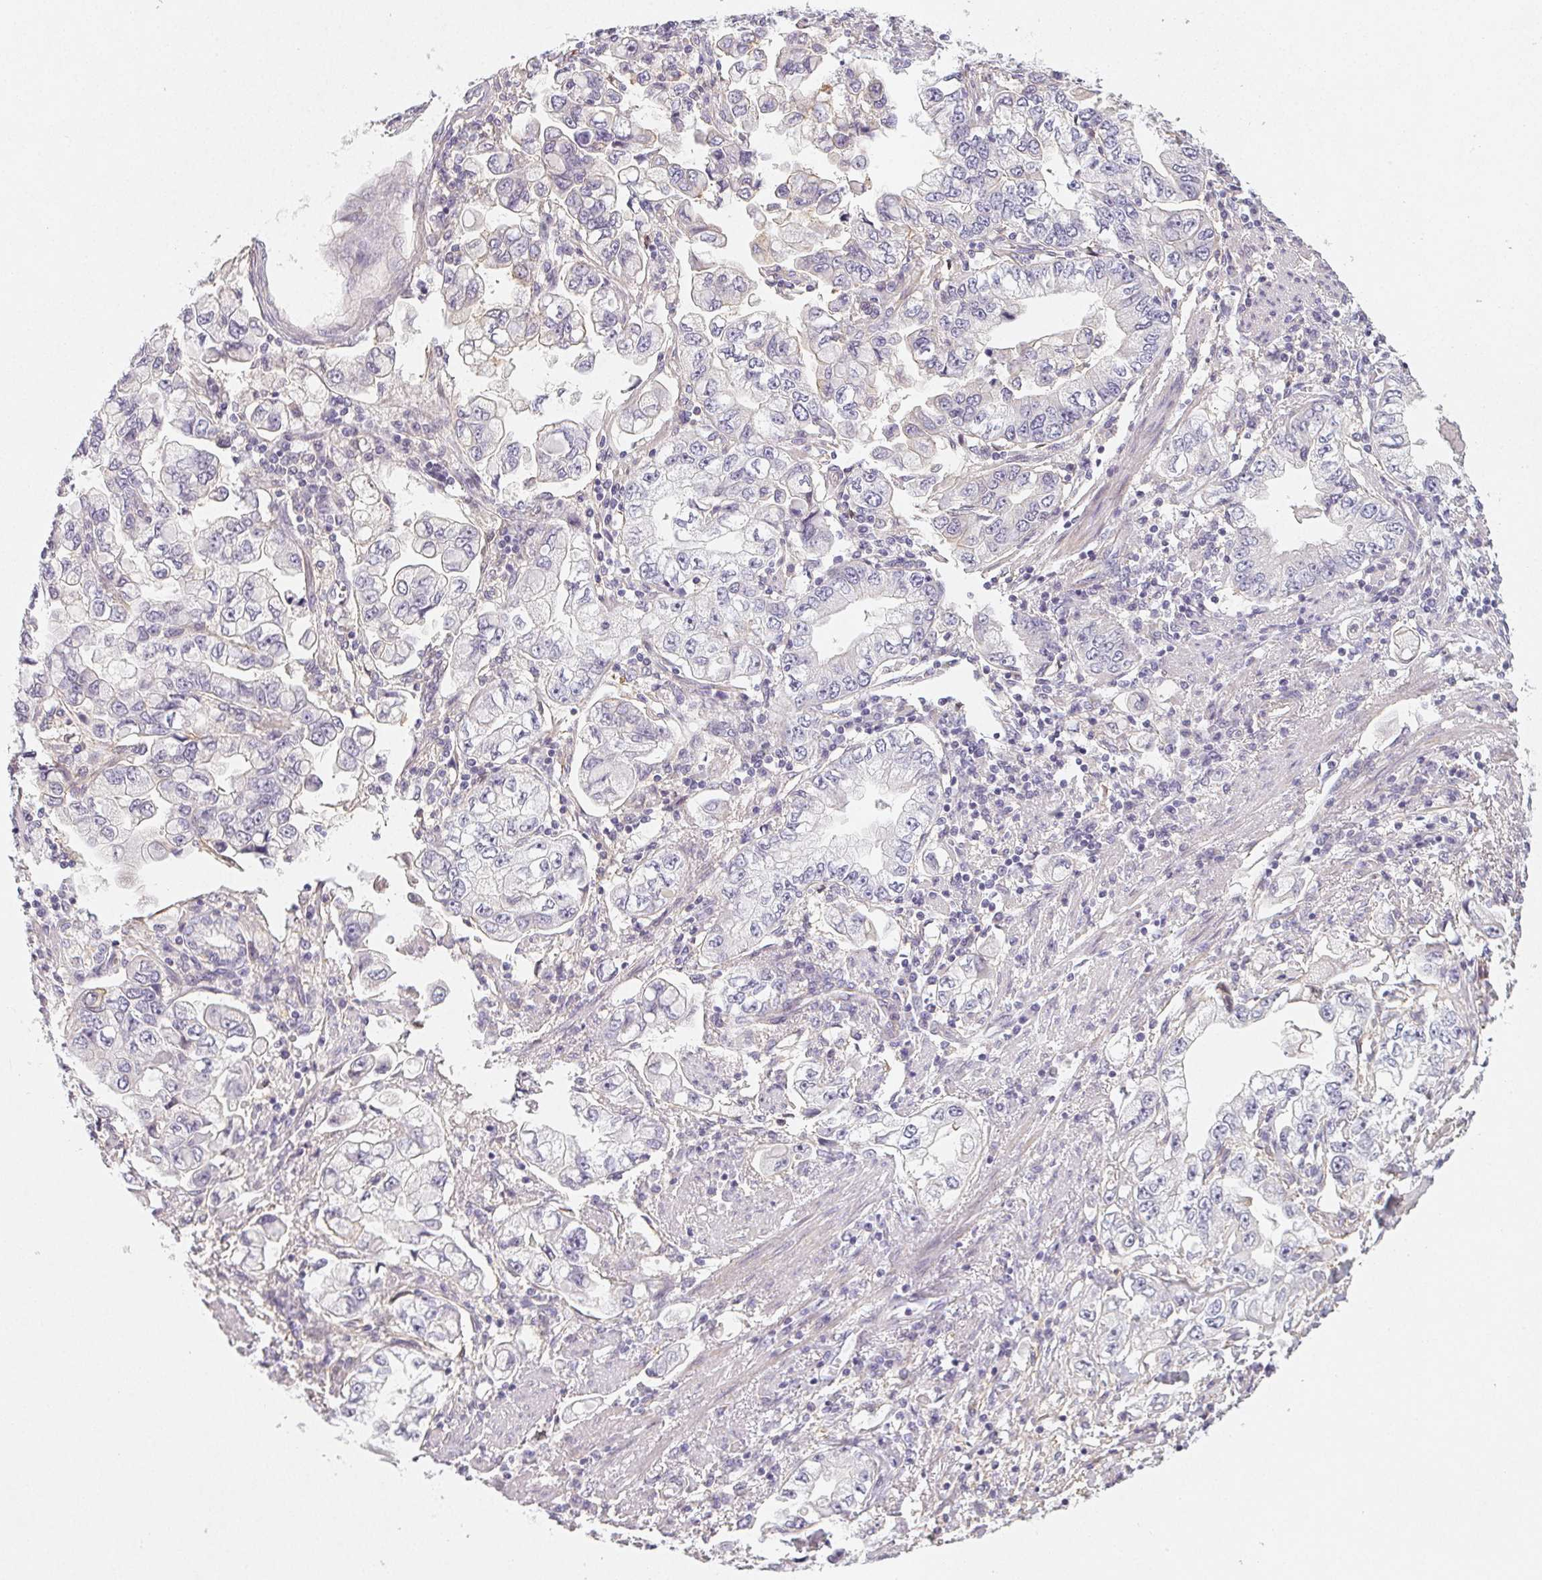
{"staining": {"intensity": "negative", "quantity": "none", "location": "none"}, "tissue": "stomach cancer", "cell_type": "Tumor cells", "image_type": "cancer", "snomed": [{"axis": "morphology", "description": "Adenocarcinoma, NOS"}, {"axis": "topography", "description": "Stomach, lower"}], "caption": "Stomach cancer (adenocarcinoma) stained for a protein using immunohistochemistry (IHC) shows no positivity tumor cells.", "gene": "LRRC23", "patient": {"sex": "female", "age": 93}}